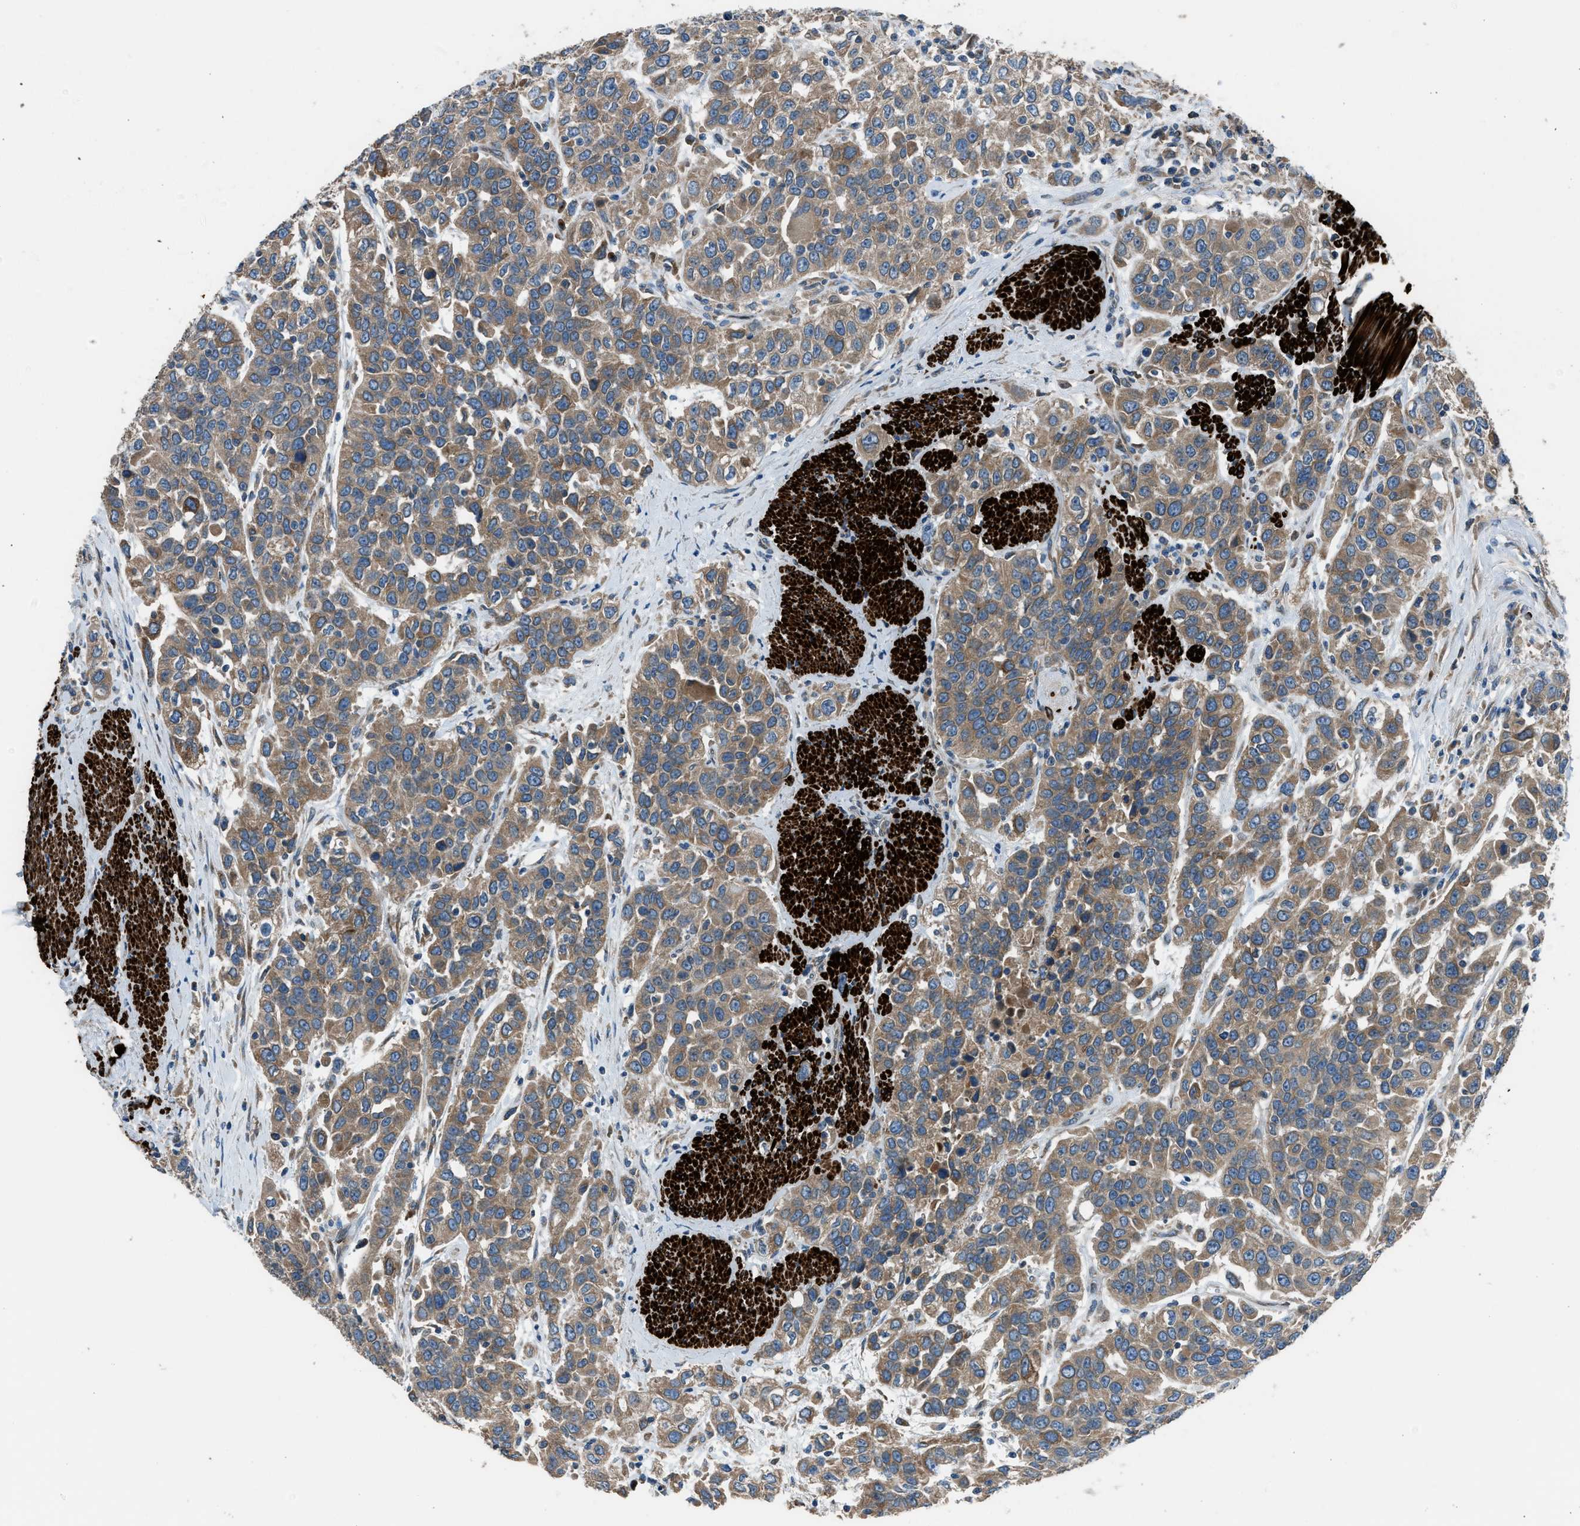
{"staining": {"intensity": "moderate", "quantity": ">75%", "location": "cytoplasmic/membranous"}, "tissue": "urothelial cancer", "cell_type": "Tumor cells", "image_type": "cancer", "snomed": [{"axis": "morphology", "description": "Urothelial carcinoma, High grade"}, {"axis": "topography", "description": "Urinary bladder"}], "caption": "Immunohistochemical staining of high-grade urothelial carcinoma displays moderate cytoplasmic/membranous protein expression in about >75% of tumor cells.", "gene": "LMBR1", "patient": {"sex": "female", "age": 80}}